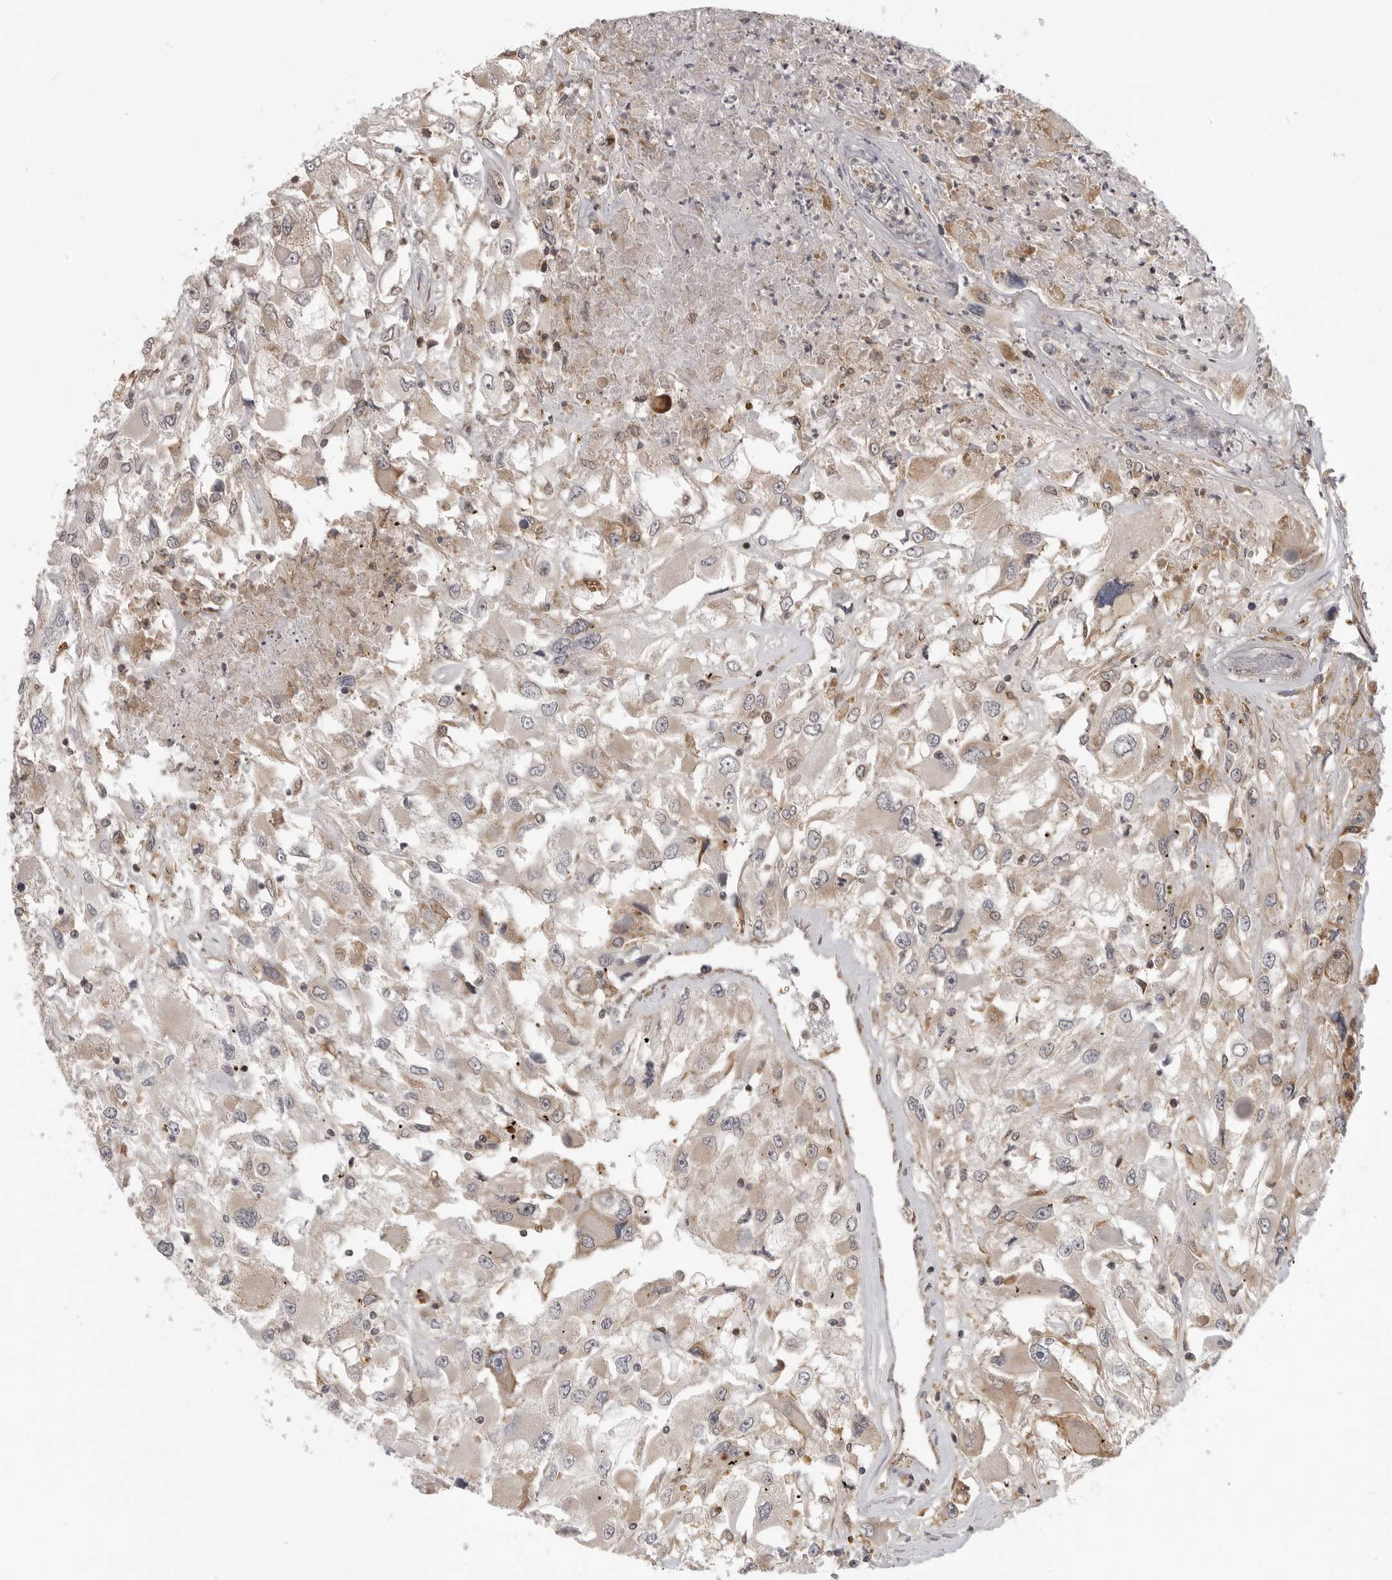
{"staining": {"intensity": "weak", "quantity": "25%-75%", "location": "cytoplasmic/membranous"}, "tissue": "renal cancer", "cell_type": "Tumor cells", "image_type": "cancer", "snomed": [{"axis": "morphology", "description": "Adenocarcinoma, NOS"}, {"axis": "topography", "description": "Kidney"}], "caption": "Immunohistochemistry (IHC) (DAB (3,3'-diaminobenzidine)) staining of human renal cancer displays weak cytoplasmic/membranous protein staining in approximately 25%-75% of tumor cells. (DAB (3,3'-diaminobenzidine) IHC, brown staining for protein, blue staining for nuclei).", "gene": "PRRC2A", "patient": {"sex": "female", "age": 52}}